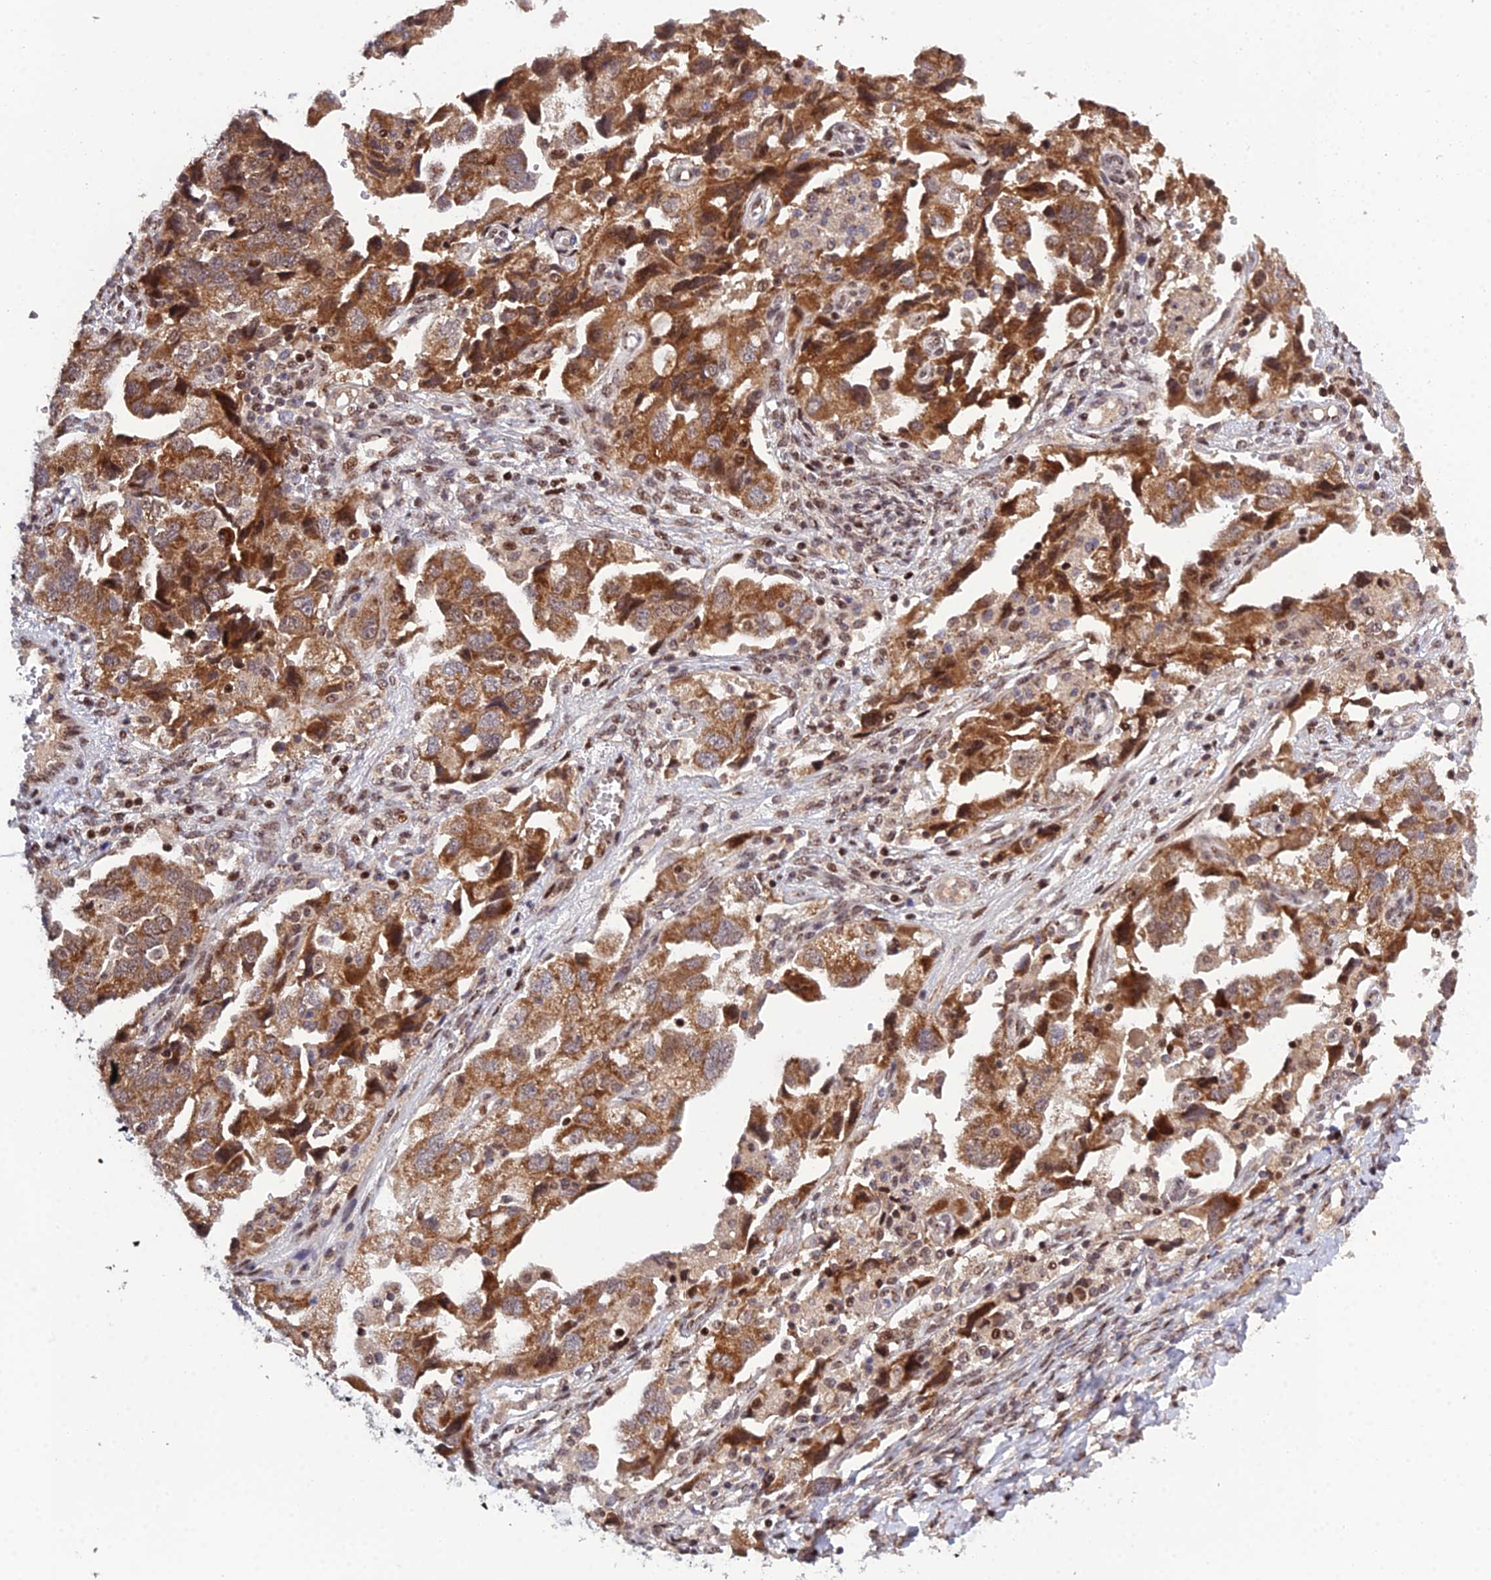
{"staining": {"intensity": "strong", "quantity": ">75%", "location": "cytoplasmic/membranous"}, "tissue": "ovarian cancer", "cell_type": "Tumor cells", "image_type": "cancer", "snomed": [{"axis": "morphology", "description": "Carcinoma, NOS"}, {"axis": "morphology", "description": "Cystadenocarcinoma, serous, NOS"}, {"axis": "topography", "description": "Ovary"}], "caption": "Immunohistochemical staining of human carcinoma (ovarian) displays high levels of strong cytoplasmic/membranous protein expression in about >75% of tumor cells. (brown staining indicates protein expression, while blue staining denotes nuclei).", "gene": "ARL2", "patient": {"sex": "female", "age": 69}}